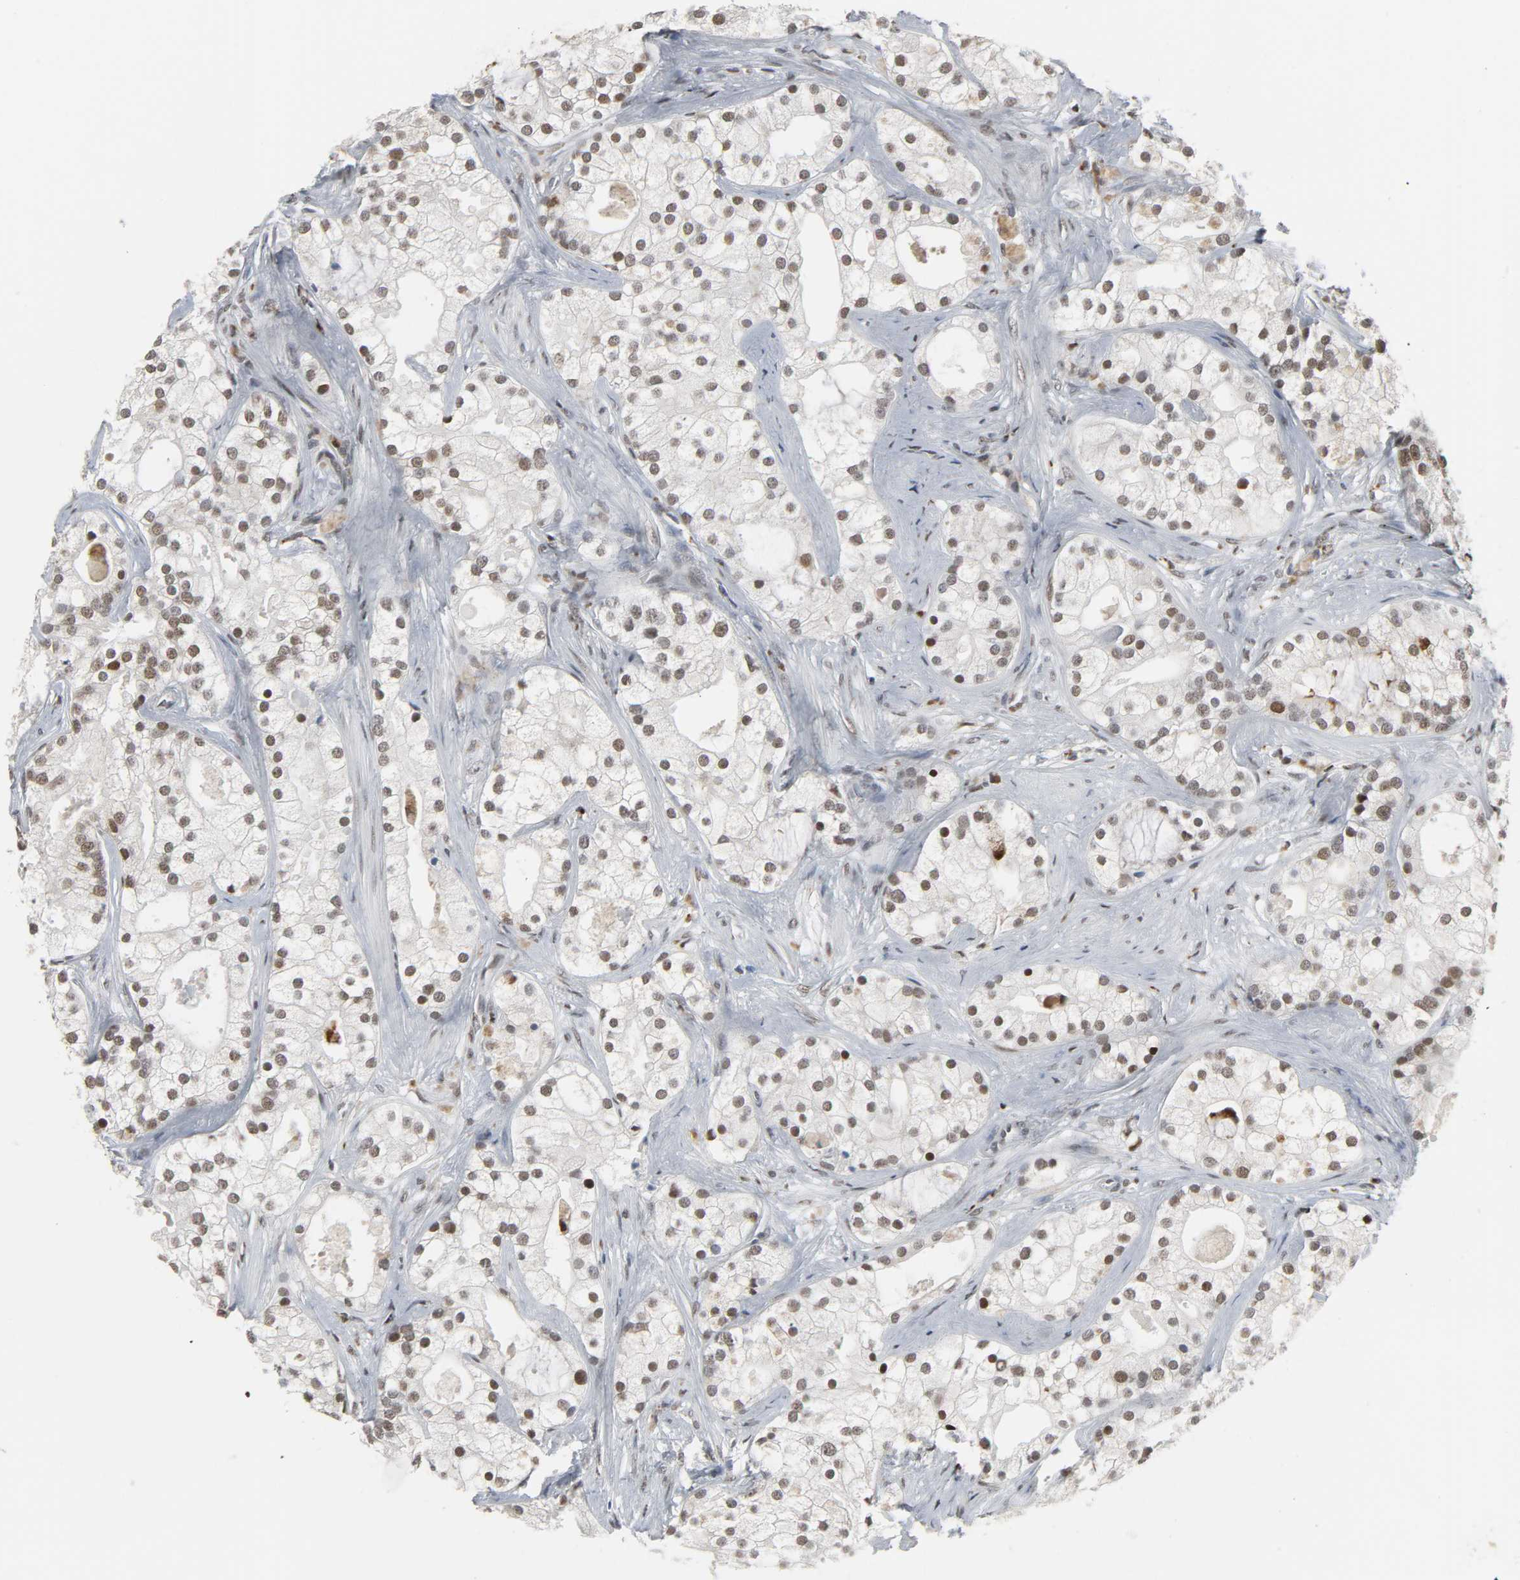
{"staining": {"intensity": "weak", "quantity": "25%-75%", "location": "nuclear"}, "tissue": "prostate cancer", "cell_type": "Tumor cells", "image_type": "cancer", "snomed": [{"axis": "morphology", "description": "Adenocarcinoma, Low grade"}, {"axis": "topography", "description": "Prostate"}], "caption": "Brown immunohistochemical staining in prostate cancer exhibits weak nuclear expression in approximately 25%-75% of tumor cells.", "gene": "DAZAP1", "patient": {"sex": "male", "age": 58}}